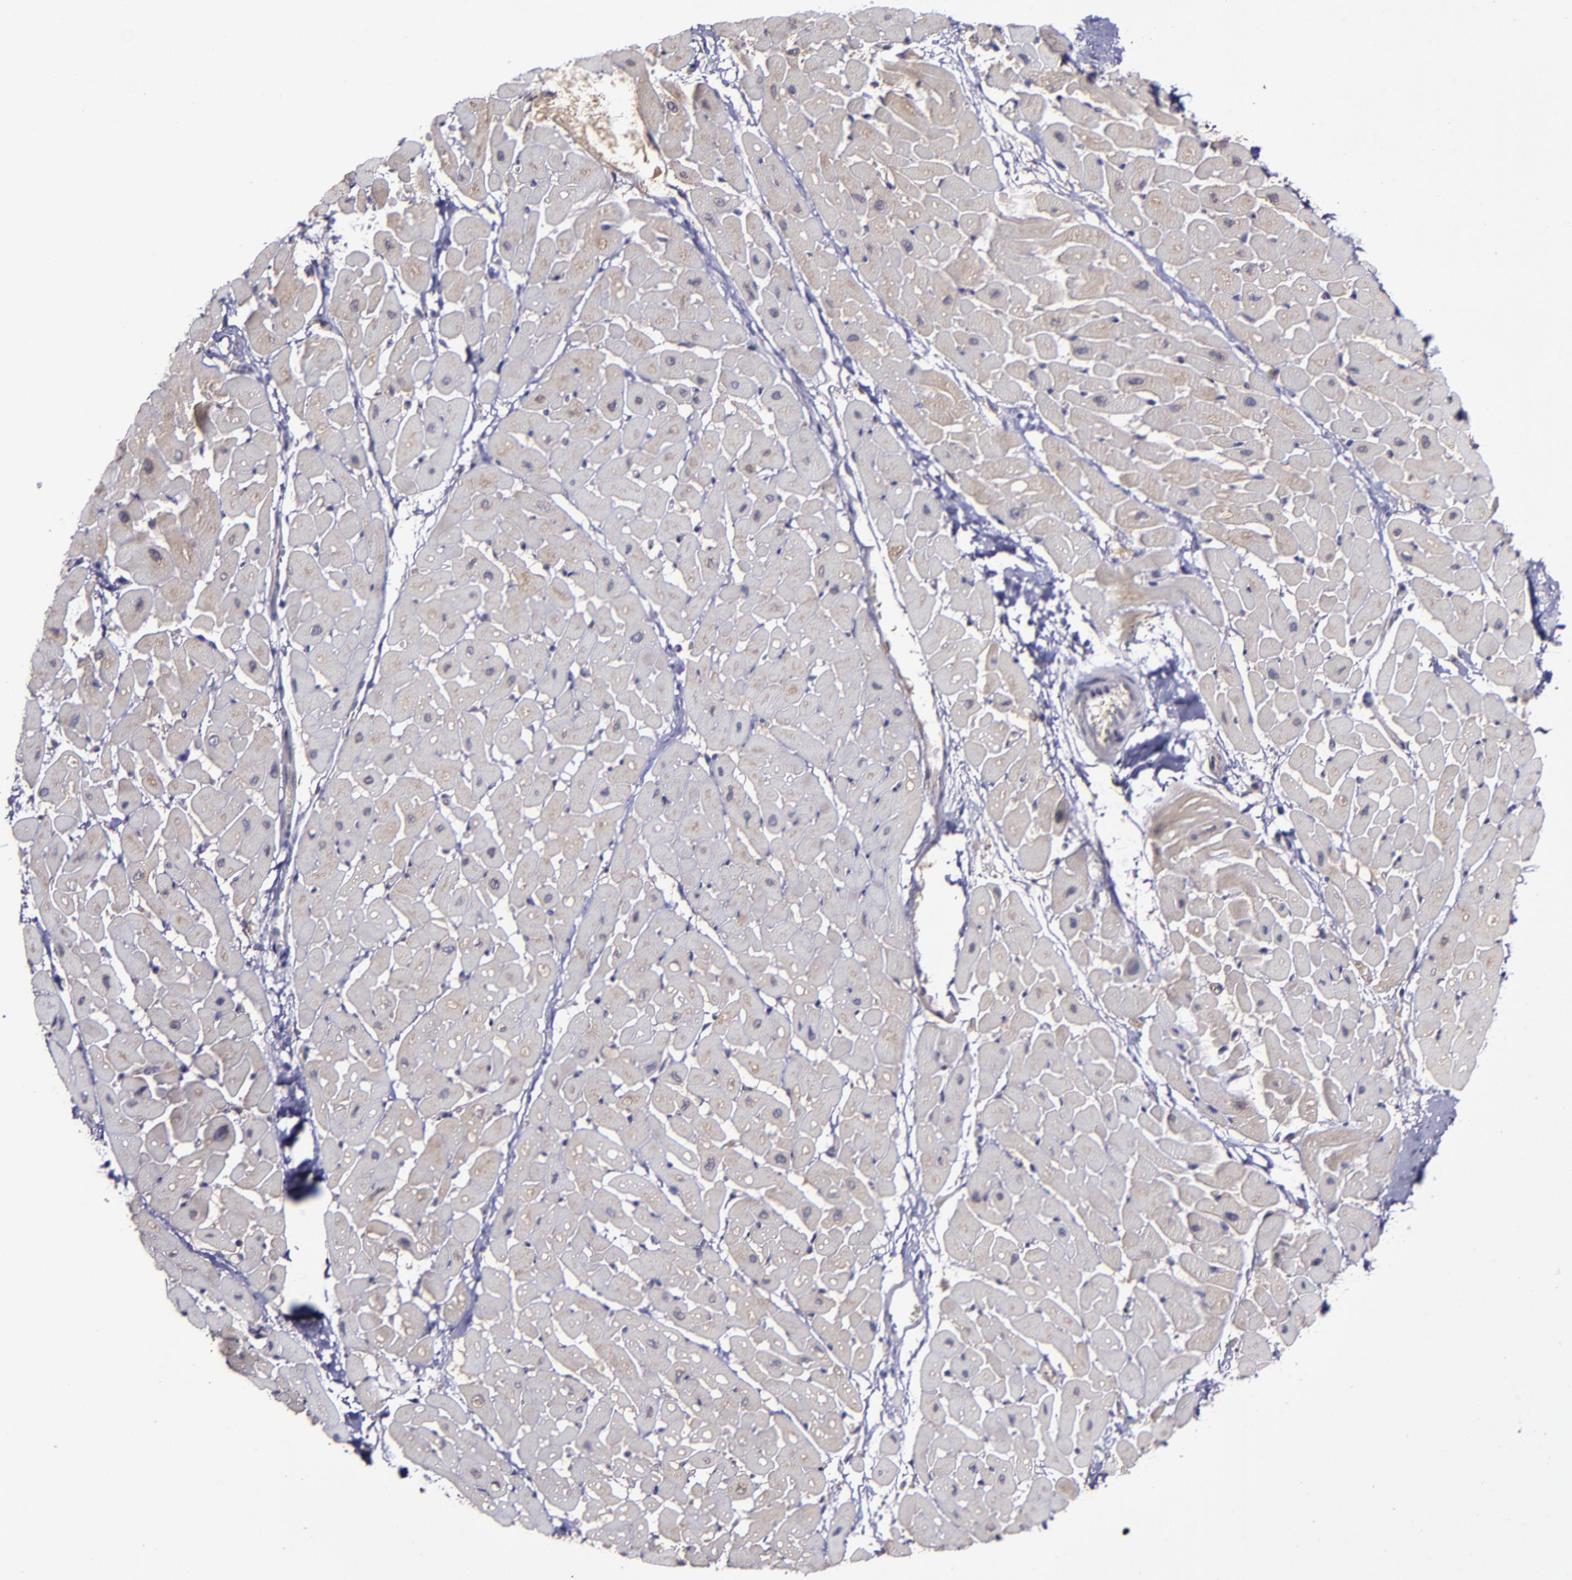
{"staining": {"intensity": "weak", "quantity": "25%-75%", "location": "cytoplasmic/membranous"}, "tissue": "heart muscle", "cell_type": "Cardiomyocytes", "image_type": "normal", "snomed": [{"axis": "morphology", "description": "Normal tissue, NOS"}, {"axis": "topography", "description": "Heart"}], "caption": "Immunohistochemical staining of unremarkable human heart muscle reveals weak cytoplasmic/membranous protein staining in about 25%-75% of cardiomyocytes. The protein is stained brown, and the nuclei are stained in blue (DAB (3,3'-diaminobenzidine) IHC with brightfield microscopy, high magnification).", "gene": "MASP1", "patient": {"sex": "male", "age": 45}}